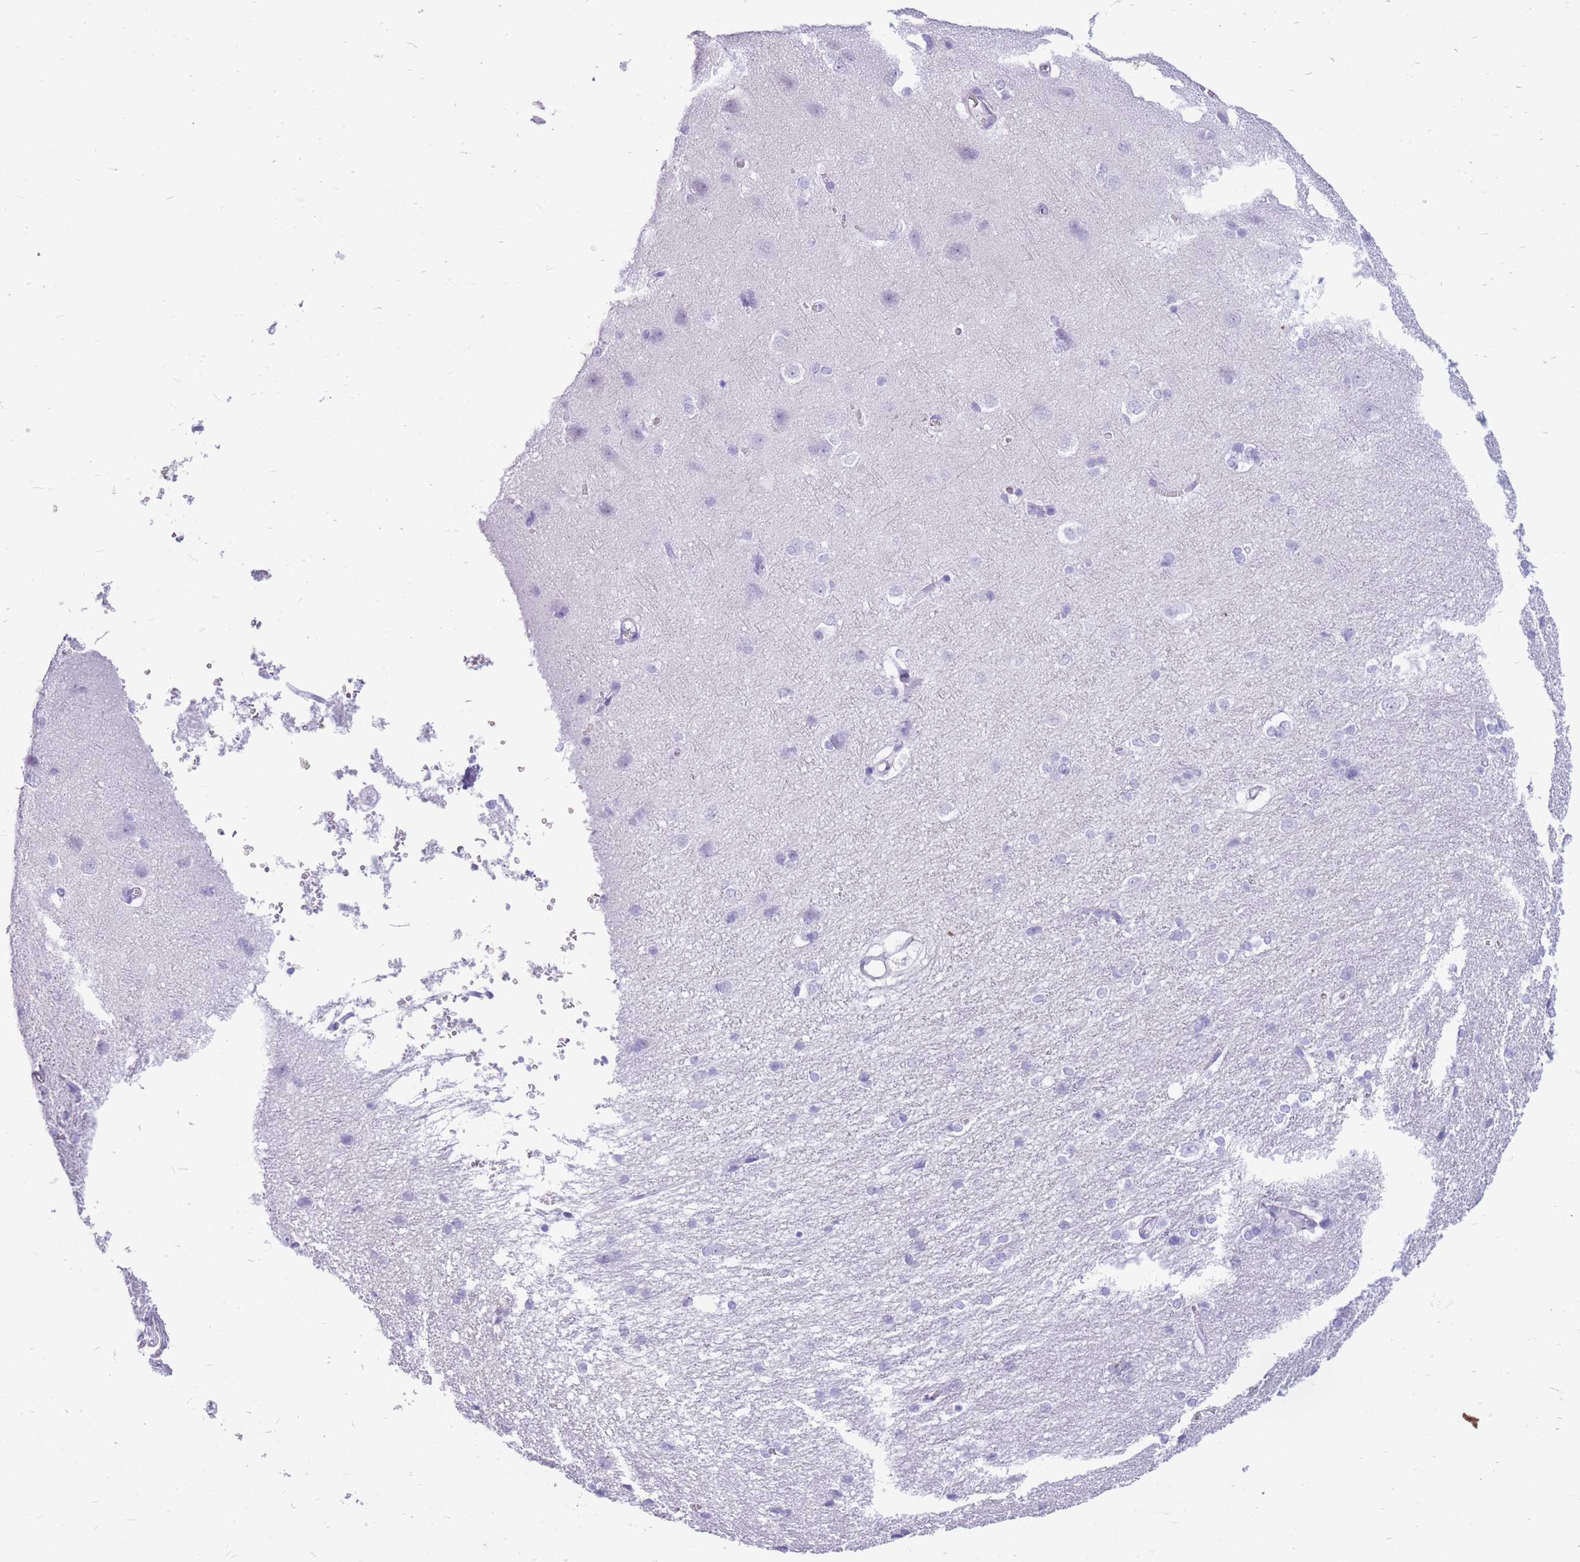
{"staining": {"intensity": "negative", "quantity": "none", "location": "none"}, "tissue": "cerebral cortex", "cell_type": "Endothelial cells", "image_type": "normal", "snomed": [{"axis": "morphology", "description": "Normal tissue, NOS"}, {"axis": "topography", "description": "Cerebral cortex"}], "caption": "Immunohistochemistry (IHC) photomicrograph of normal cerebral cortex: cerebral cortex stained with DAB reveals no significant protein staining in endothelial cells. The staining was performed using DAB to visualize the protein expression in brown, while the nuclei were stained in blue with hematoxylin (Magnification: 20x).", "gene": "CYP21A2", "patient": {"sex": "male", "age": 37}}